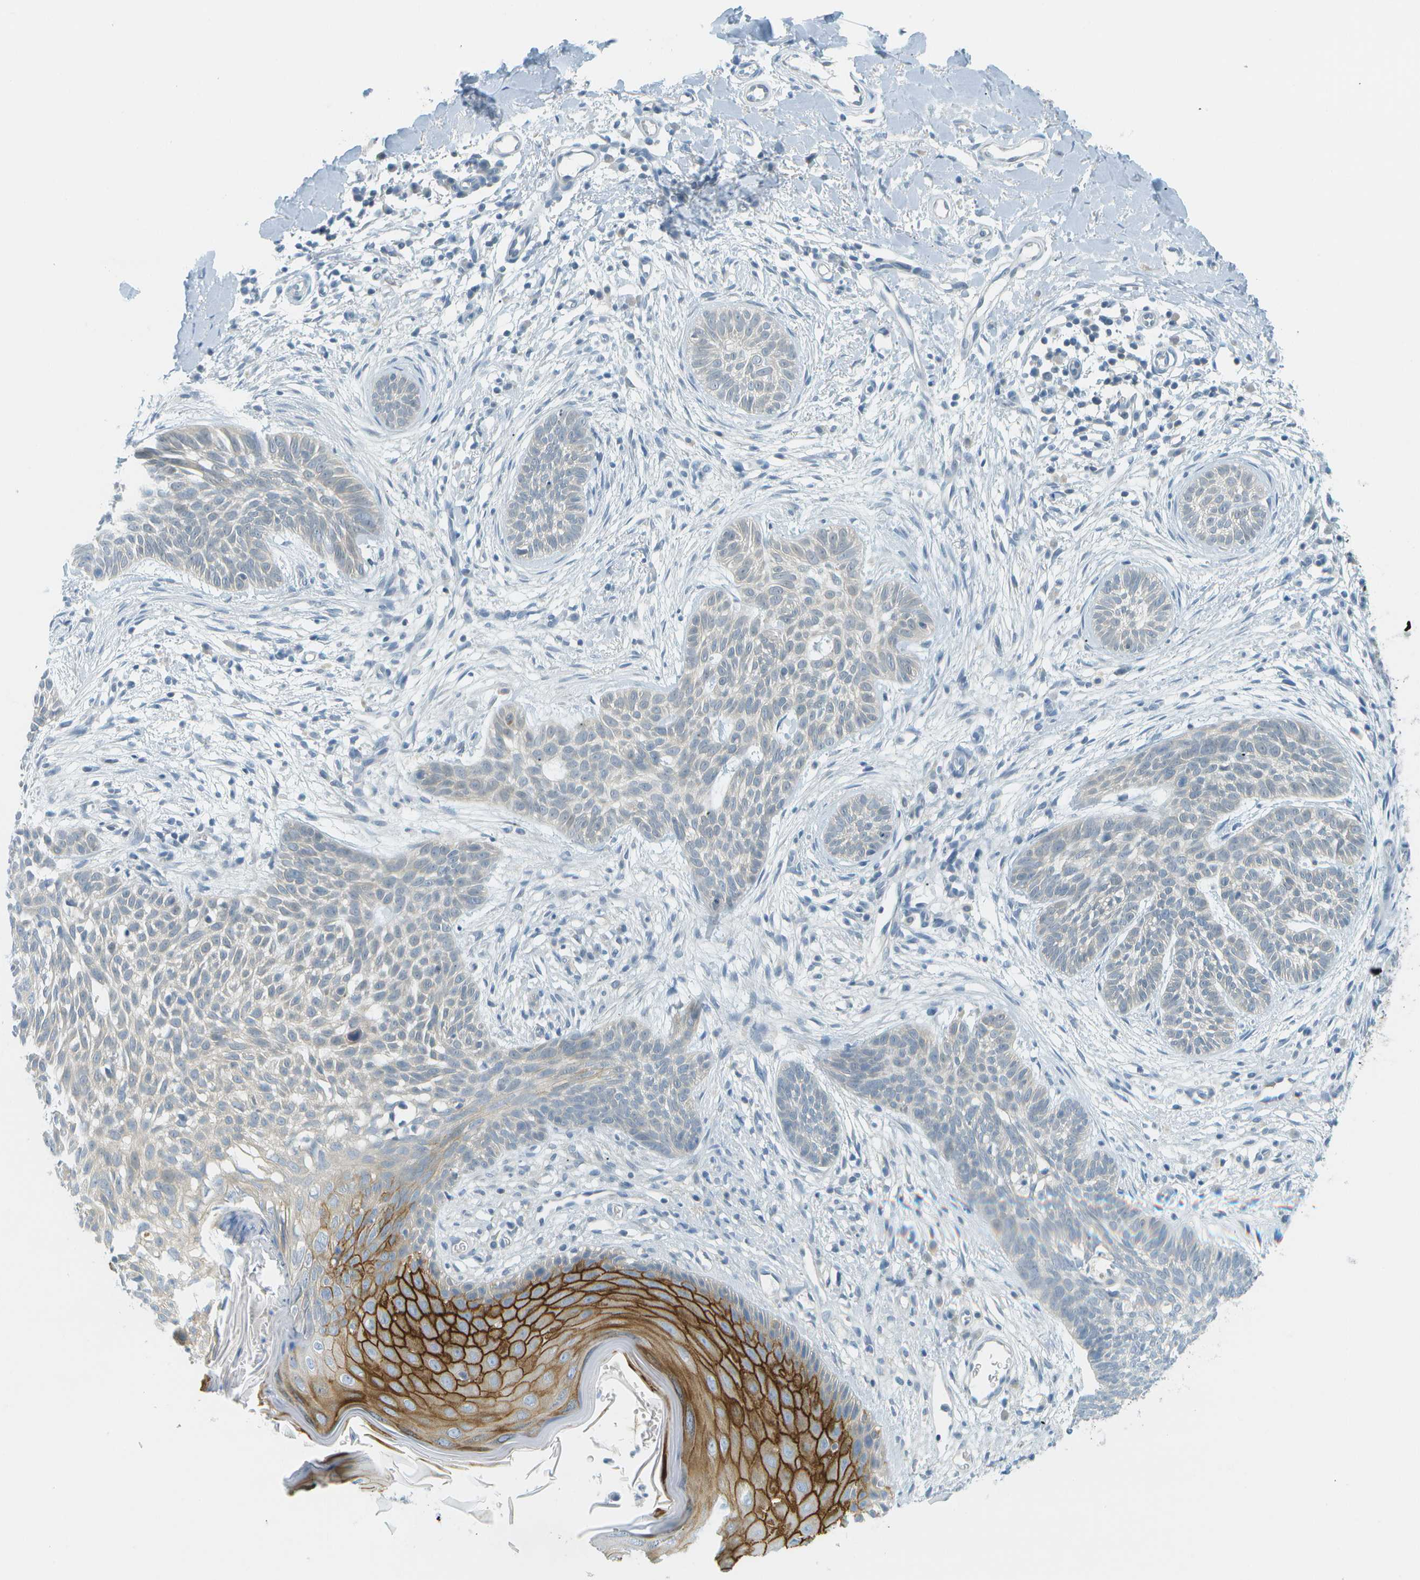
{"staining": {"intensity": "negative", "quantity": "none", "location": "none"}, "tissue": "skin cancer", "cell_type": "Tumor cells", "image_type": "cancer", "snomed": [{"axis": "morphology", "description": "Basal cell carcinoma"}, {"axis": "topography", "description": "Skin"}], "caption": "This is an immunohistochemistry (IHC) image of skin cancer (basal cell carcinoma). There is no positivity in tumor cells.", "gene": "SMYD5", "patient": {"sex": "female", "age": 59}}